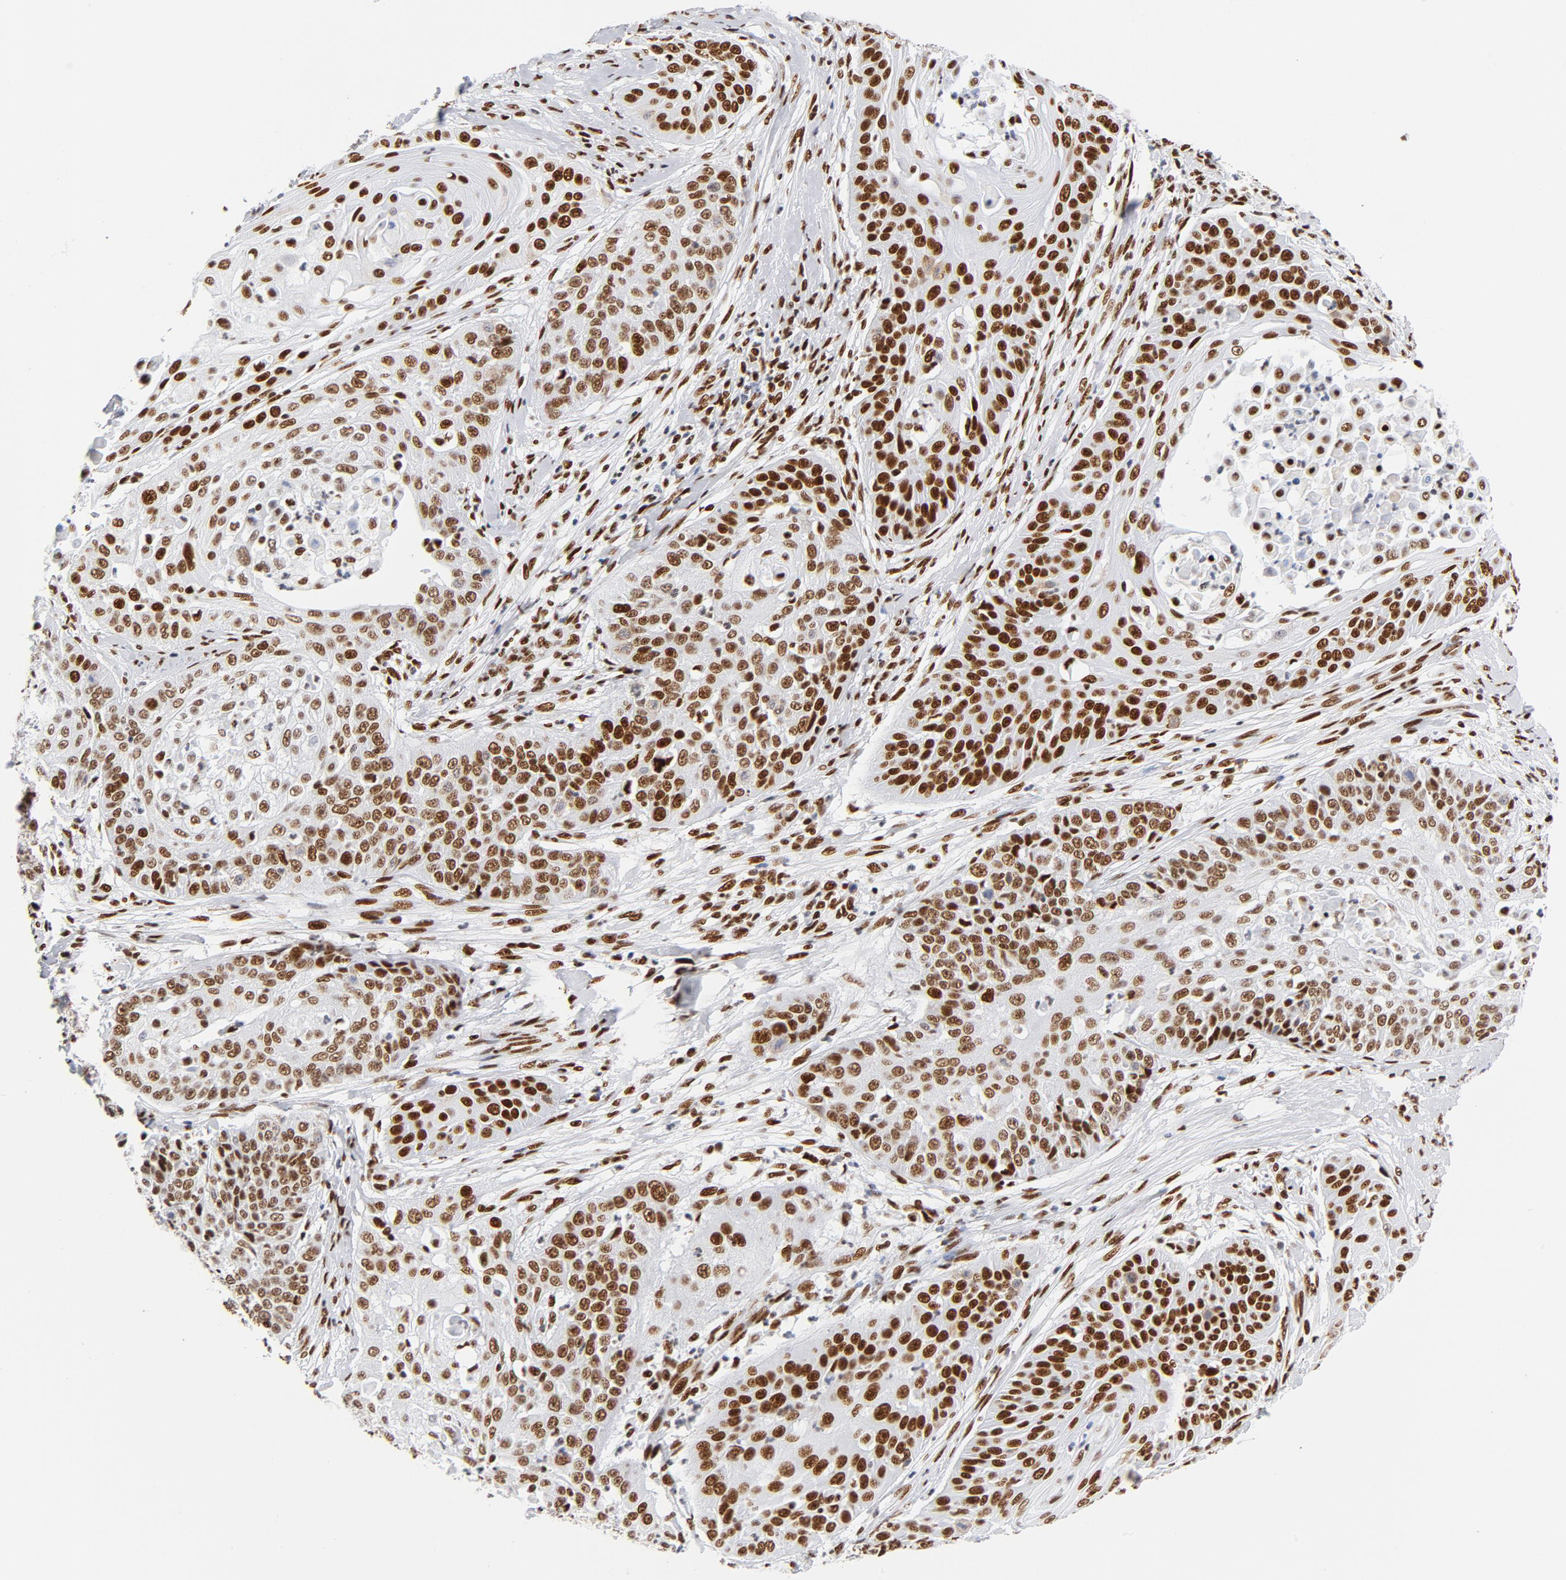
{"staining": {"intensity": "strong", "quantity": ">75%", "location": "nuclear"}, "tissue": "cervical cancer", "cell_type": "Tumor cells", "image_type": "cancer", "snomed": [{"axis": "morphology", "description": "Squamous cell carcinoma, NOS"}, {"axis": "topography", "description": "Cervix"}], "caption": "Immunohistochemical staining of squamous cell carcinoma (cervical) reveals strong nuclear protein expression in about >75% of tumor cells. Immunohistochemistry stains the protein in brown and the nuclei are stained blue.", "gene": "XRCC5", "patient": {"sex": "female", "age": 64}}